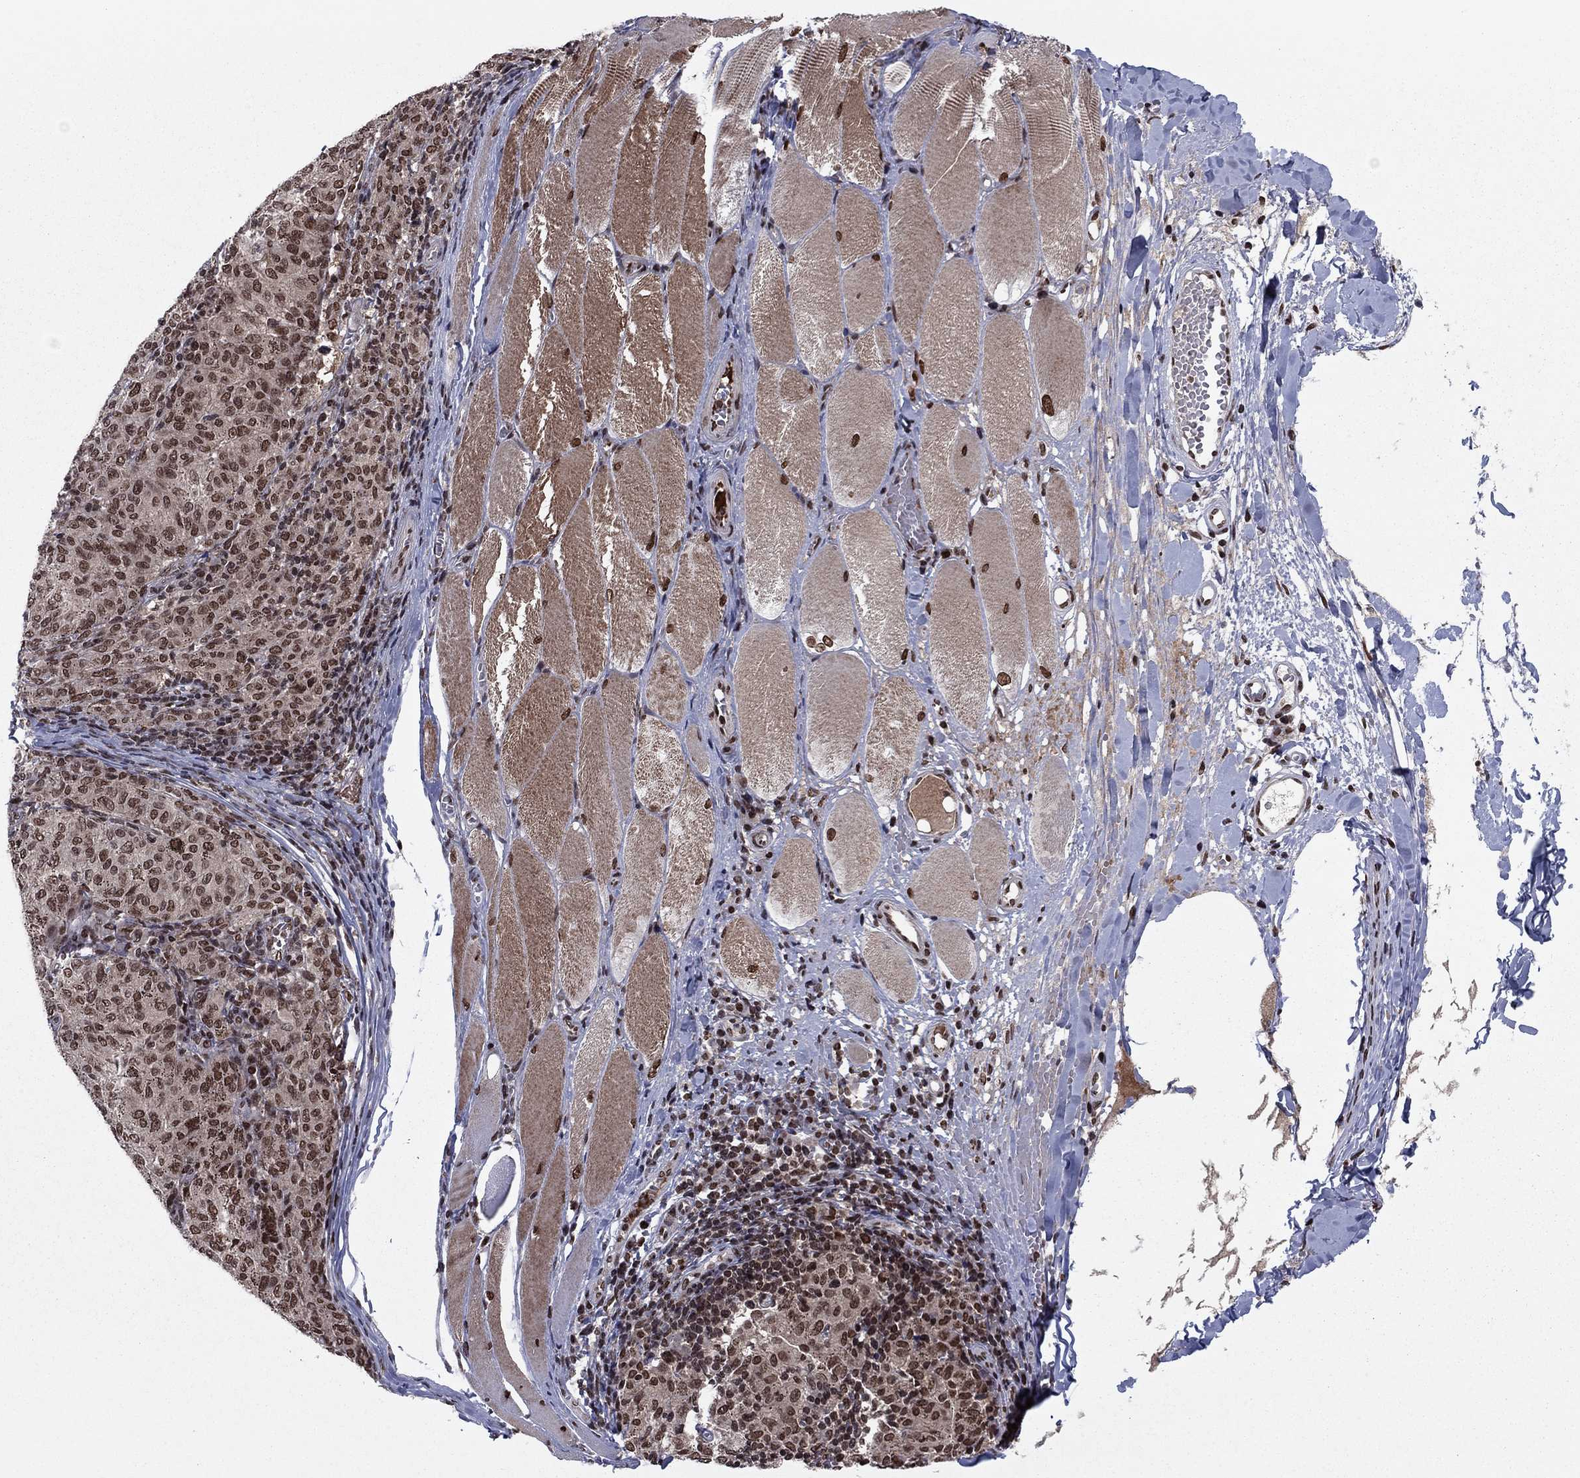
{"staining": {"intensity": "moderate", "quantity": ">75%", "location": "nuclear"}, "tissue": "melanoma", "cell_type": "Tumor cells", "image_type": "cancer", "snomed": [{"axis": "morphology", "description": "Malignant melanoma, NOS"}, {"axis": "topography", "description": "Skin"}], "caption": "Immunohistochemical staining of melanoma shows medium levels of moderate nuclear protein expression in about >75% of tumor cells.", "gene": "USP54", "patient": {"sex": "female", "age": 72}}